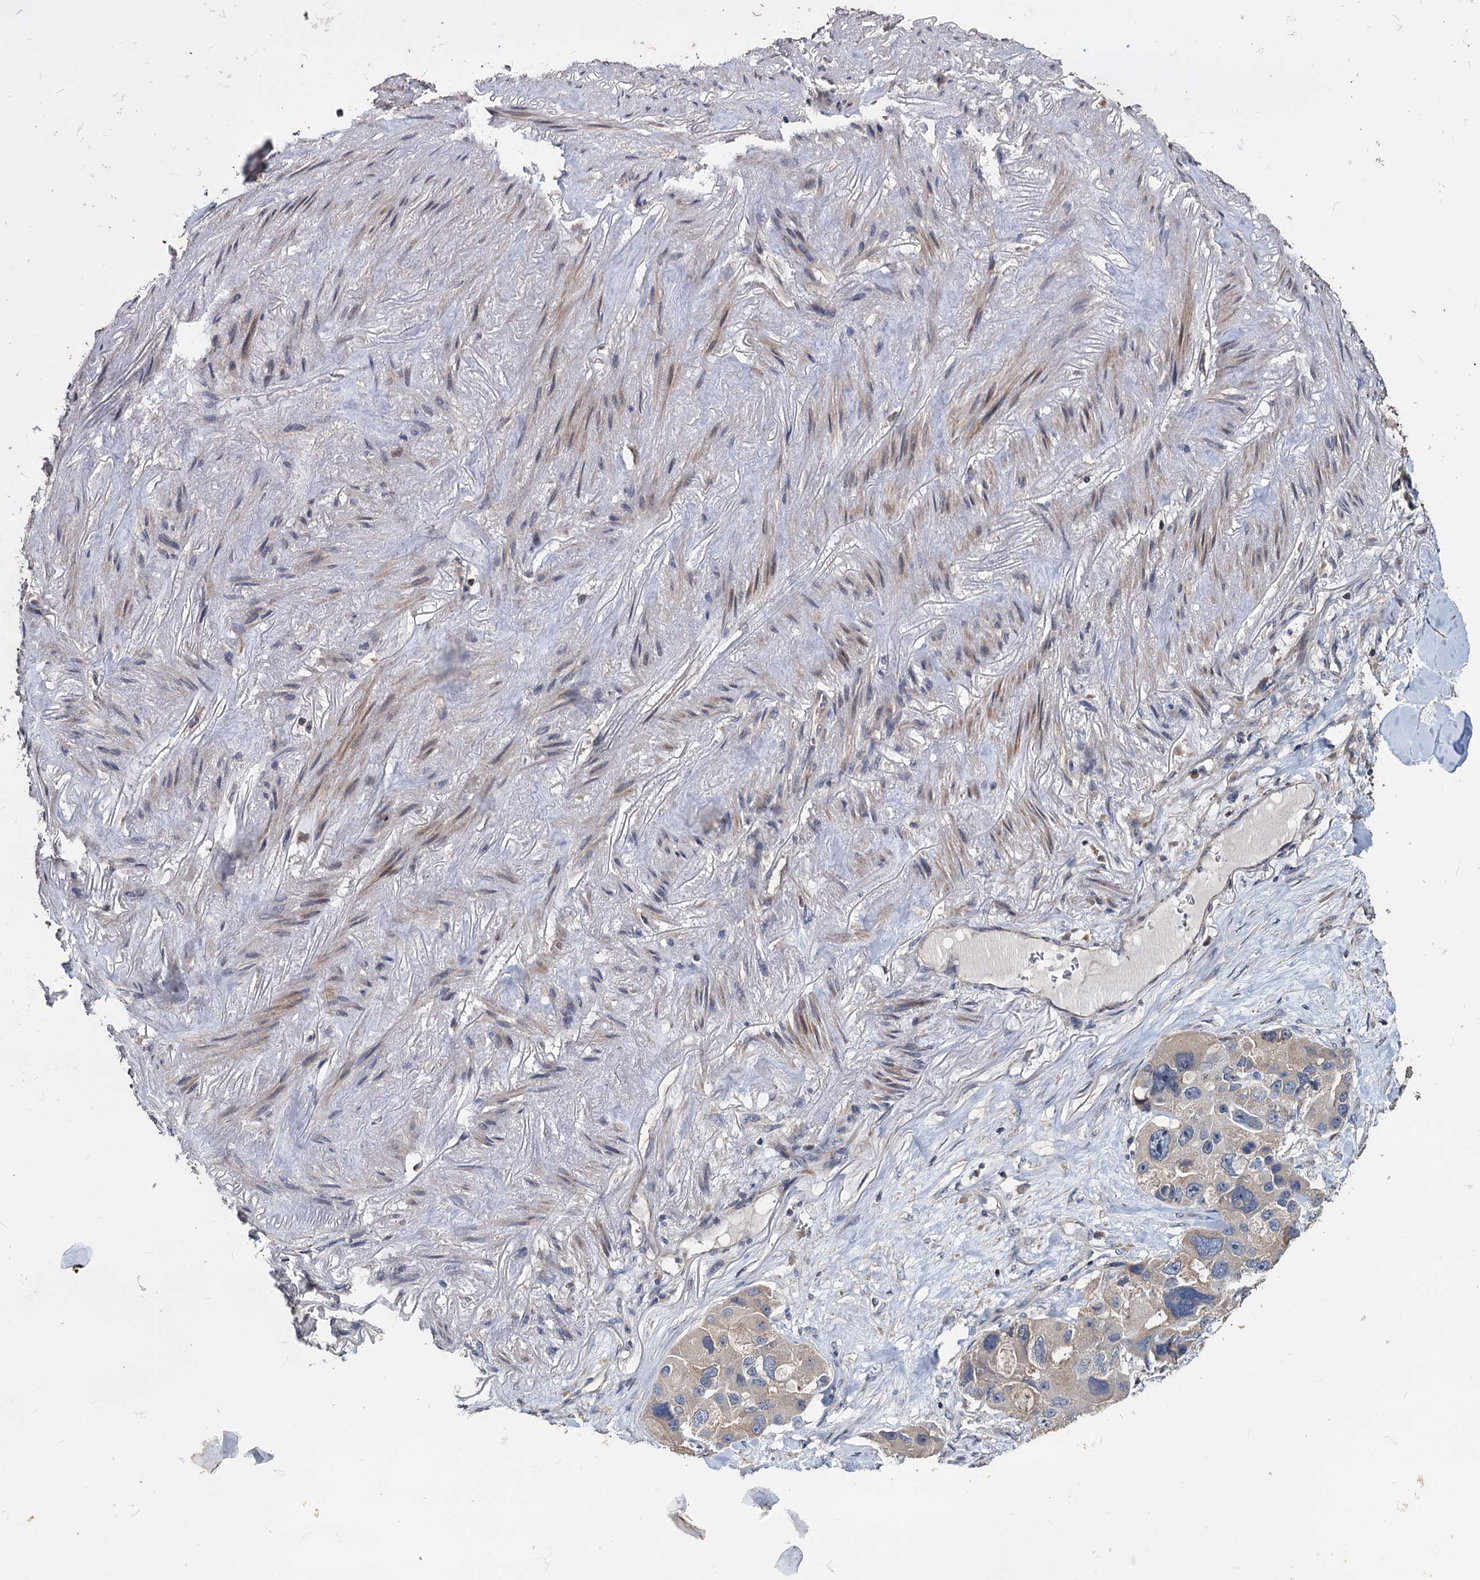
{"staining": {"intensity": "negative", "quantity": "none", "location": "none"}, "tissue": "lung cancer", "cell_type": "Tumor cells", "image_type": "cancer", "snomed": [{"axis": "morphology", "description": "Adenocarcinoma, NOS"}, {"axis": "topography", "description": "Lung"}], "caption": "This is a histopathology image of IHC staining of lung cancer, which shows no positivity in tumor cells. (DAB IHC visualized using brightfield microscopy, high magnification).", "gene": "DEPDC4", "patient": {"sex": "female", "age": 54}}